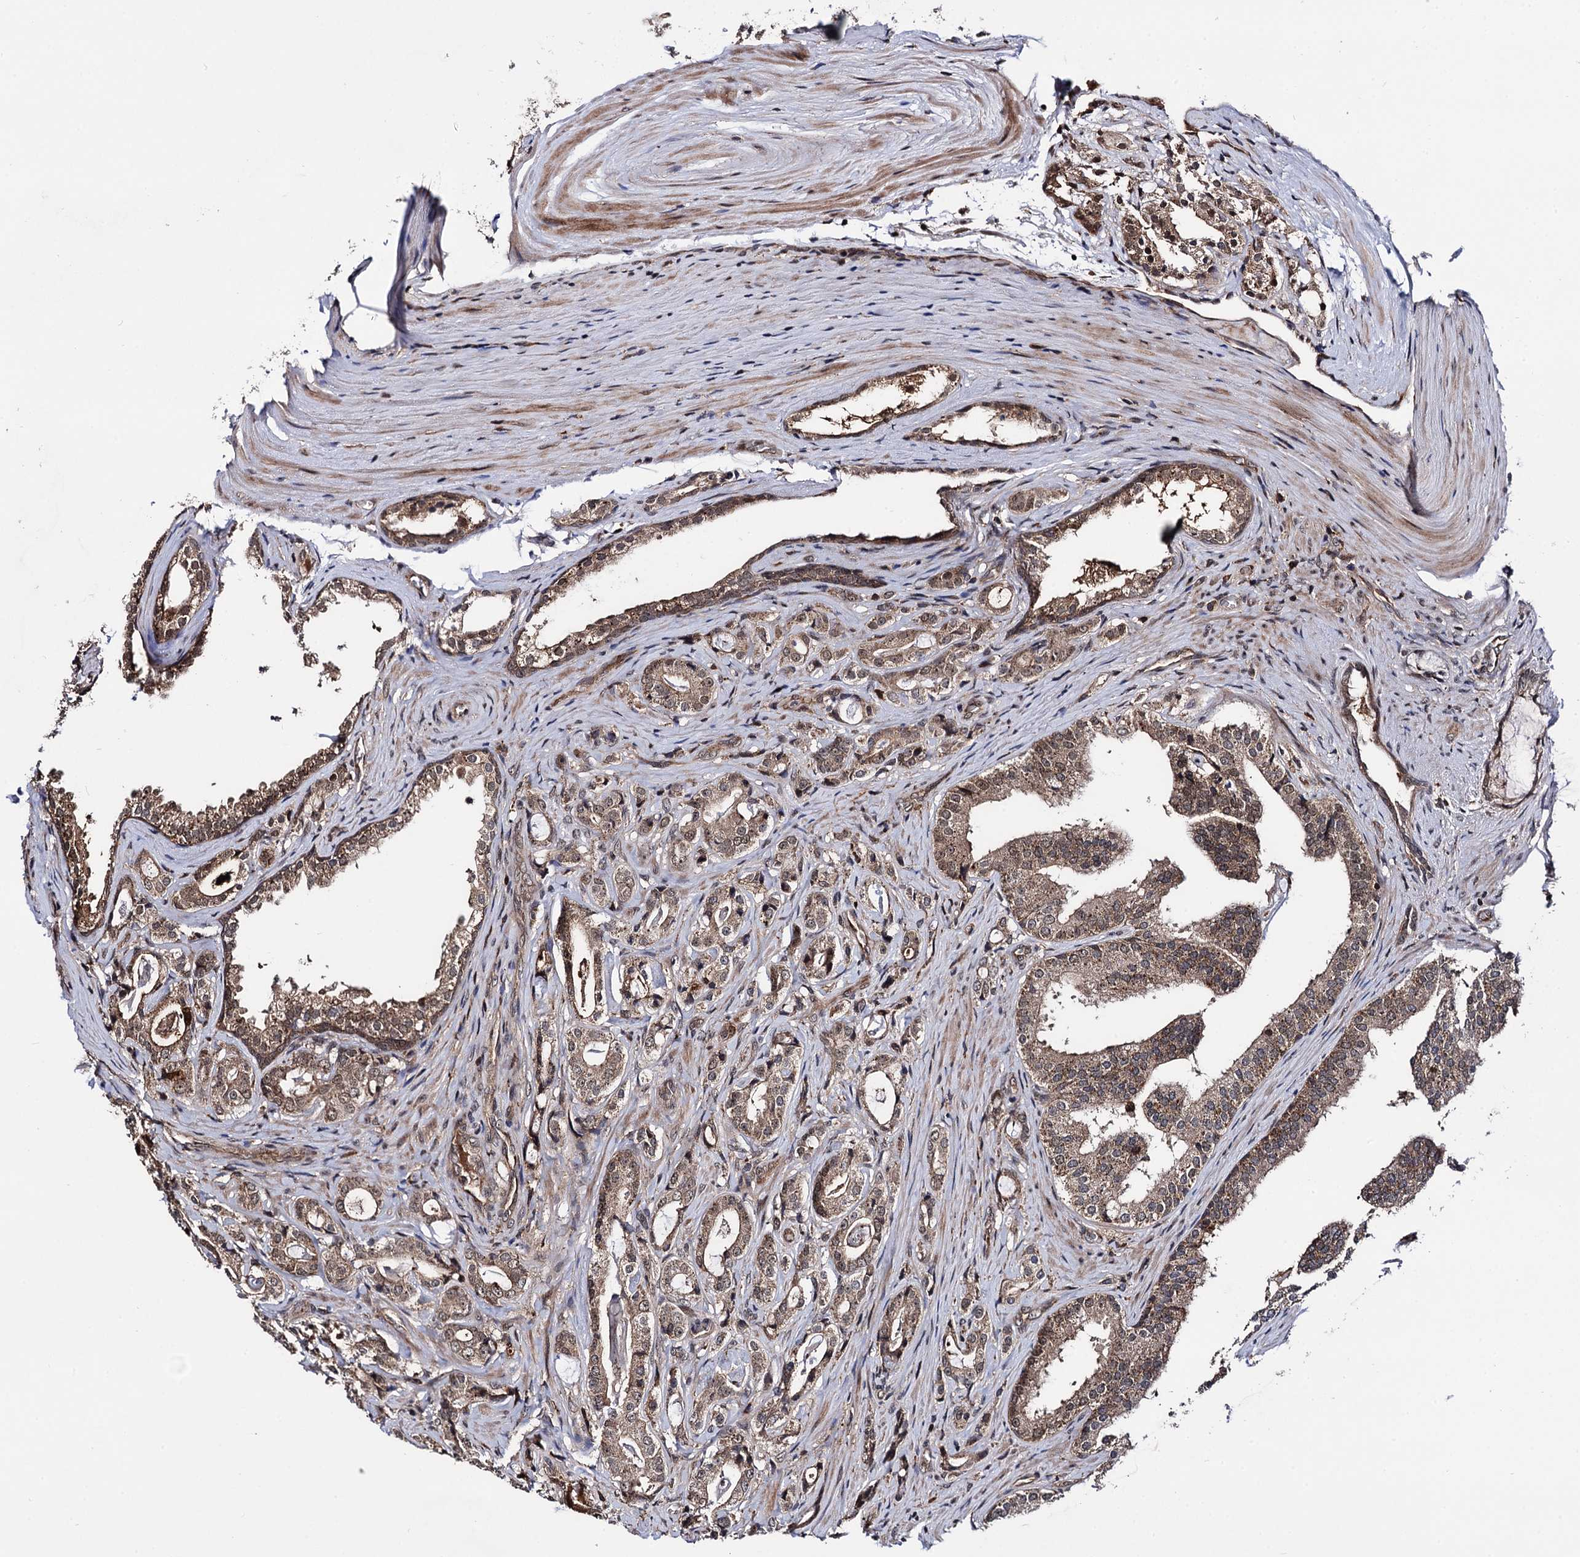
{"staining": {"intensity": "moderate", "quantity": ">75%", "location": "cytoplasmic/membranous,nuclear"}, "tissue": "prostate cancer", "cell_type": "Tumor cells", "image_type": "cancer", "snomed": [{"axis": "morphology", "description": "Adenocarcinoma, High grade"}, {"axis": "topography", "description": "Prostate"}], "caption": "Tumor cells exhibit medium levels of moderate cytoplasmic/membranous and nuclear positivity in about >75% of cells in human prostate cancer. (DAB IHC, brown staining for protein, blue staining for nuclei).", "gene": "MICAL2", "patient": {"sex": "male", "age": 63}}